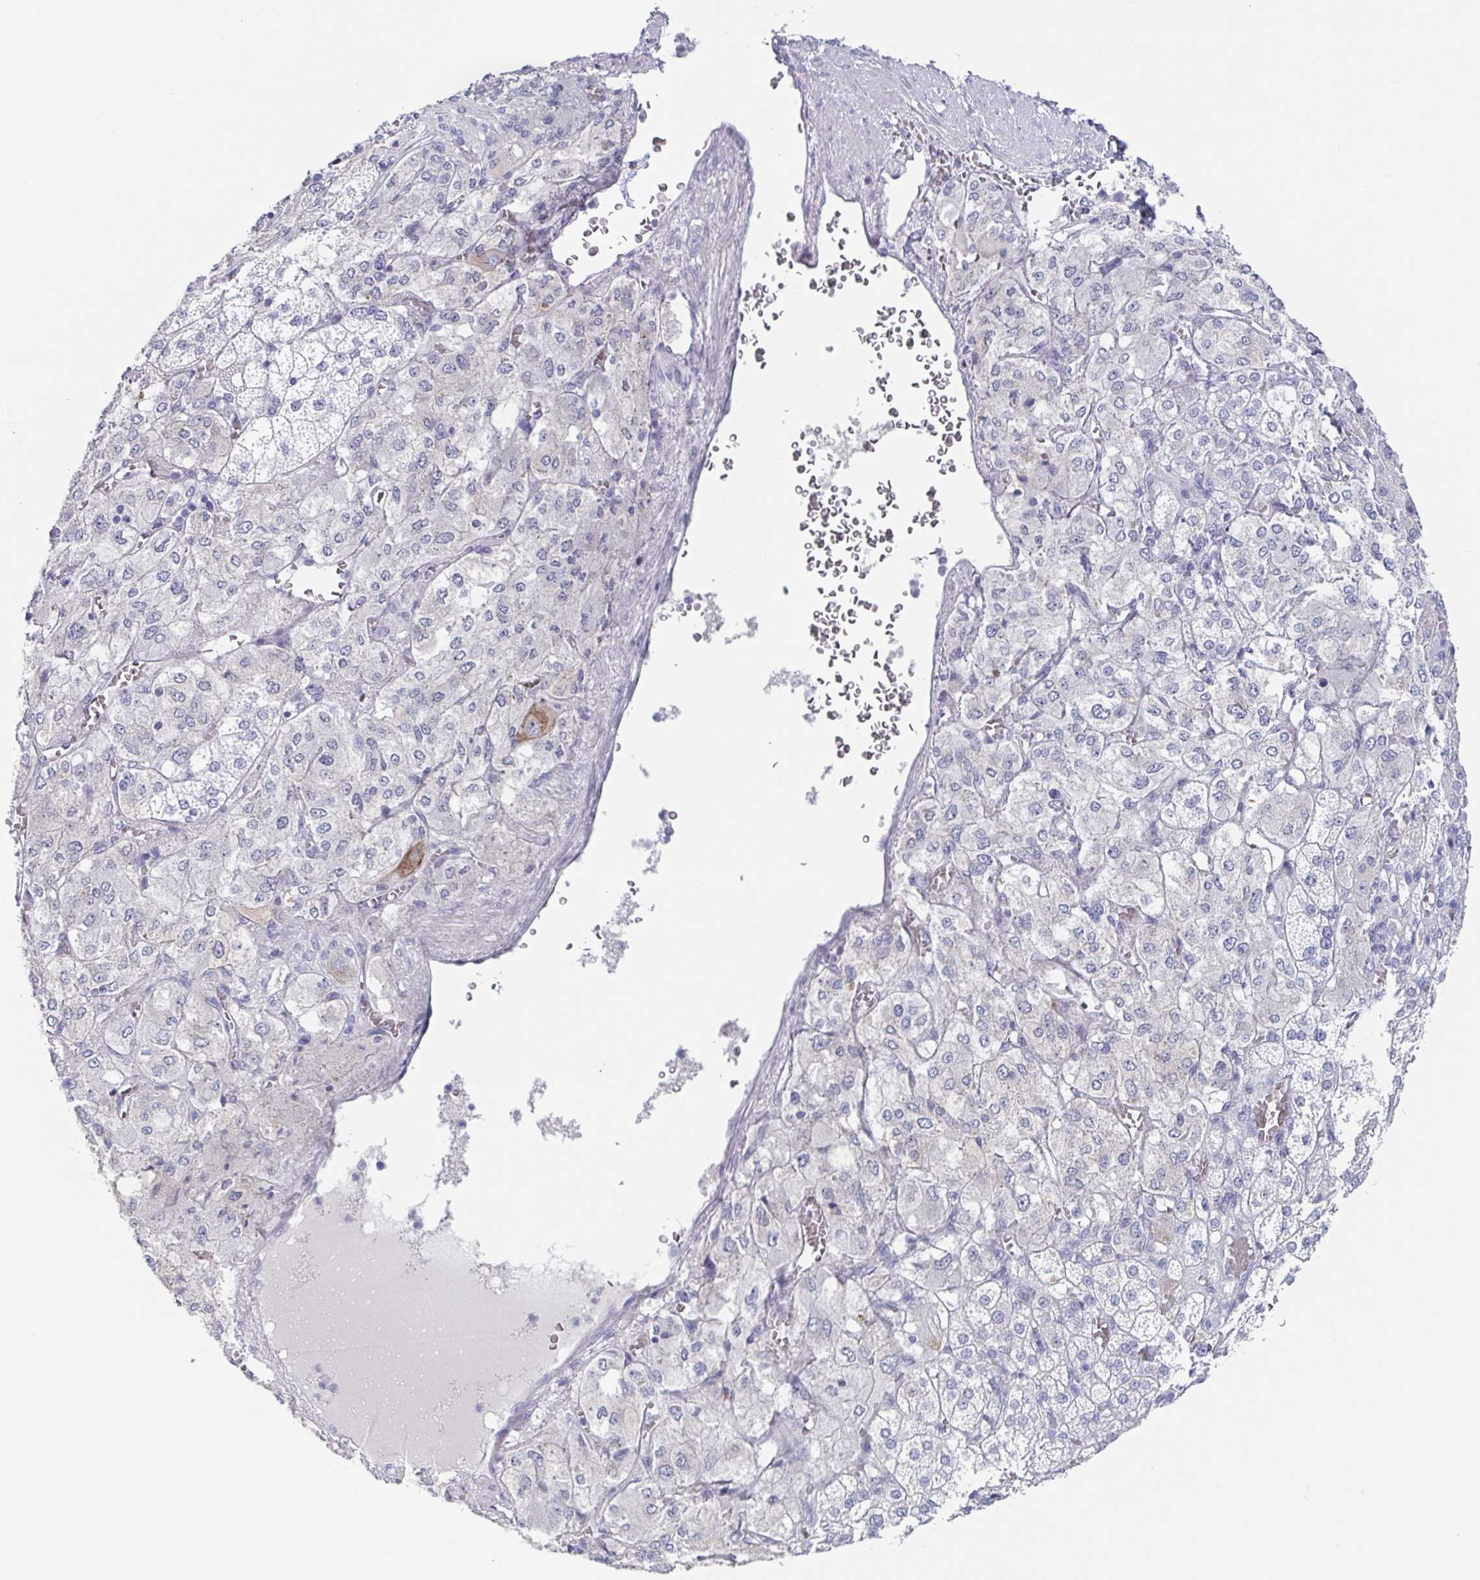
{"staining": {"intensity": "moderate", "quantity": "<25%", "location": "cytoplasmic/membranous"}, "tissue": "adrenal gland", "cell_type": "Glandular cells", "image_type": "normal", "snomed": [{"axis": "morphology", "description": "Normal tissue, NOS"}, {"axis": "topography", "description": "Adrenal gland"}], "caption": "Protein staining of benign adrenal gland shows moderate cytoplasmic/membranous expression in approximately <25% of glandular cells. The staining was performed using DAB (3,3'-diaminobenzidine) to visualize the protein expression in brown, while the nuclei were stained in blue with hematoxylin (Magnification: 20x).", "gene": "HTR2A", "patient": {"sex": "female", "age": 60}}